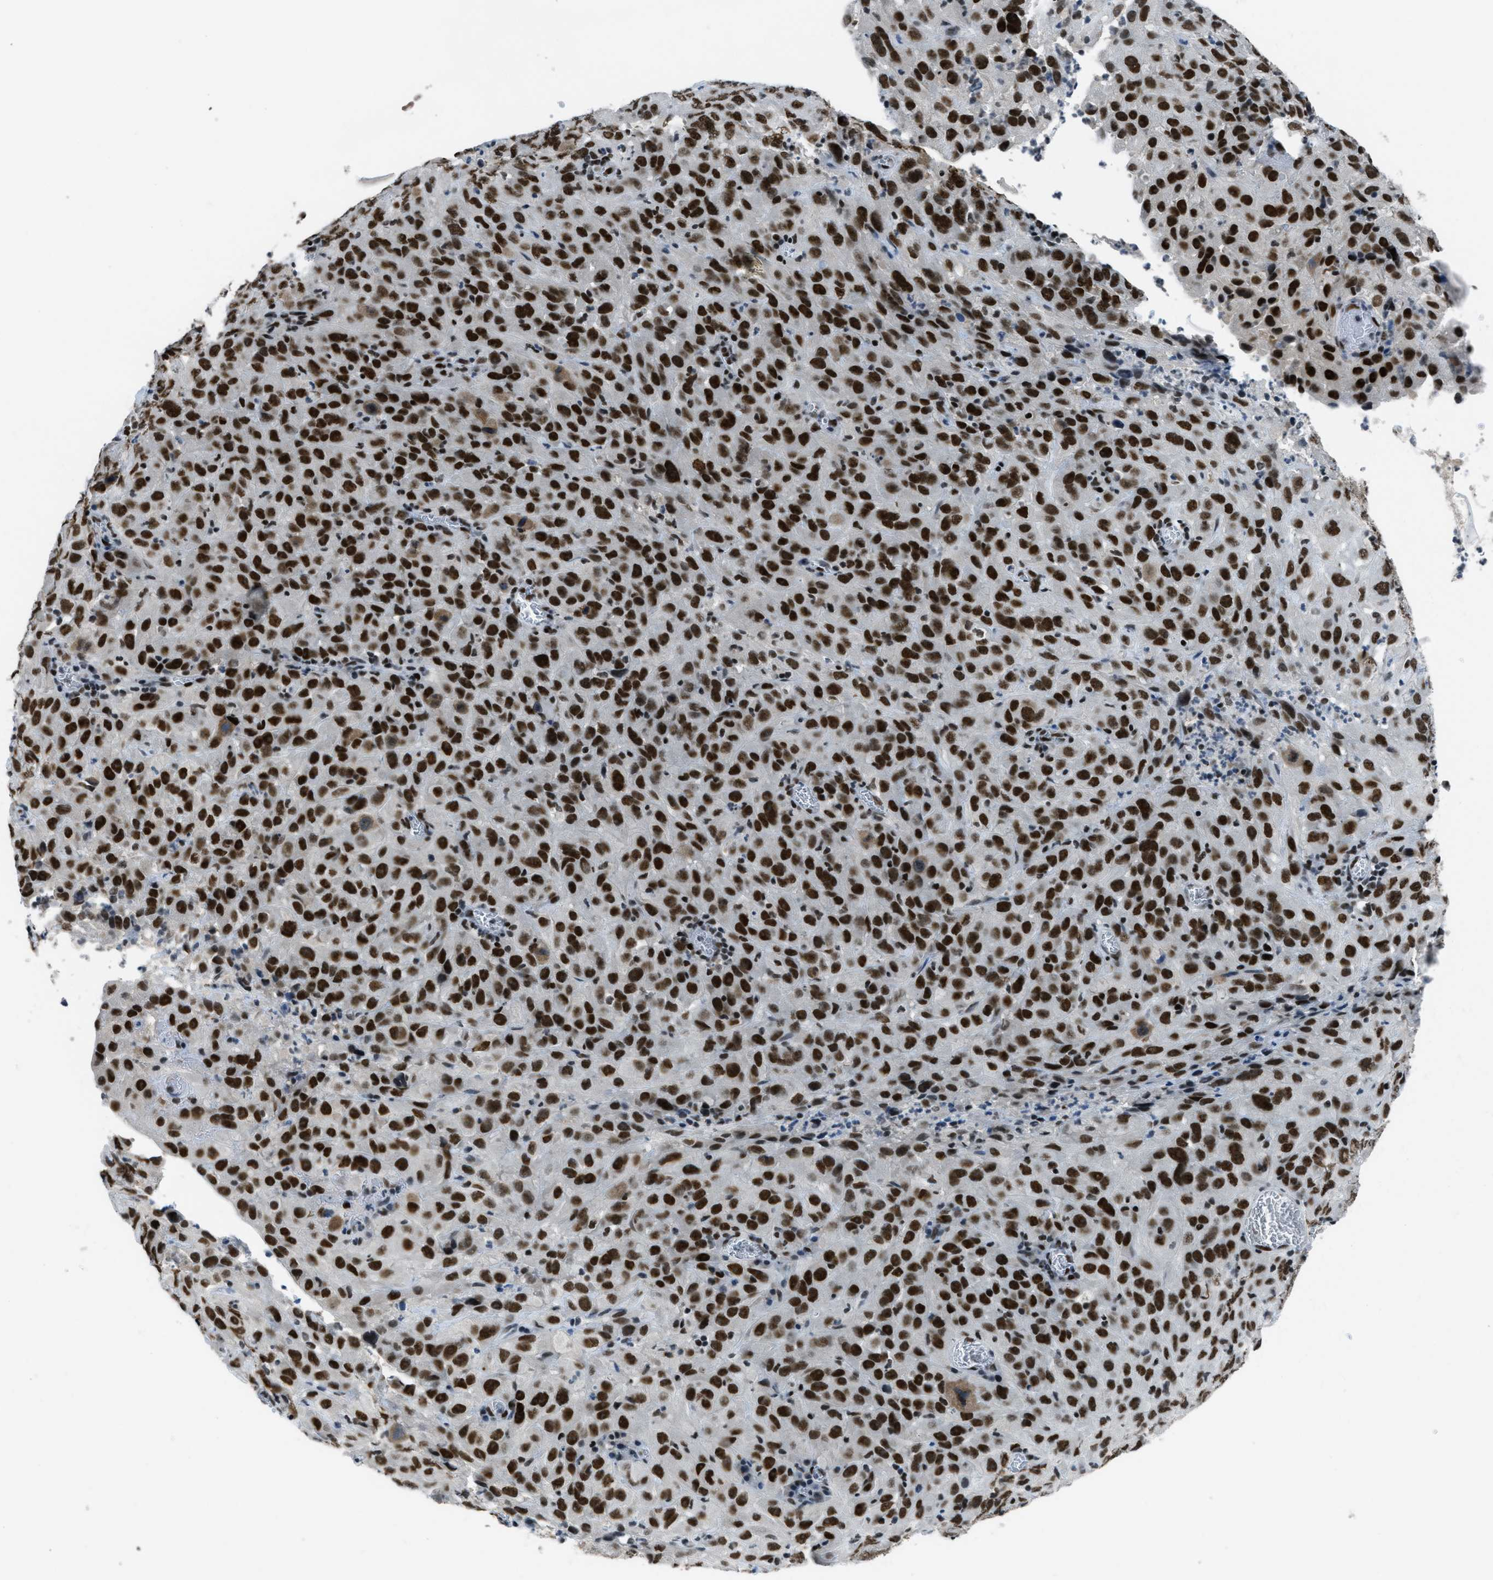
{"staining": {"intensity": "strong", "quantity": ">75%", "location": "nuclear"}, "tissue": "cervical cancer", "cell_type": "Tumor cells", "image_type": "cancer", "snomed": [{"axis": "morphology", "description": "Squamous cell carcinoma, NOS"}, {"axis": "topography", "description": "Cervix"}], "caption": "Protein expression analysis of squamous cell carcinoma (cervical) demonstrates strong nuclear positivity in about >75% of tumor cells. (IHC, brightfield microscopy, high magnification).", "gene": "GATAD2B", "patient": {"sex": "female", "age": 32}}